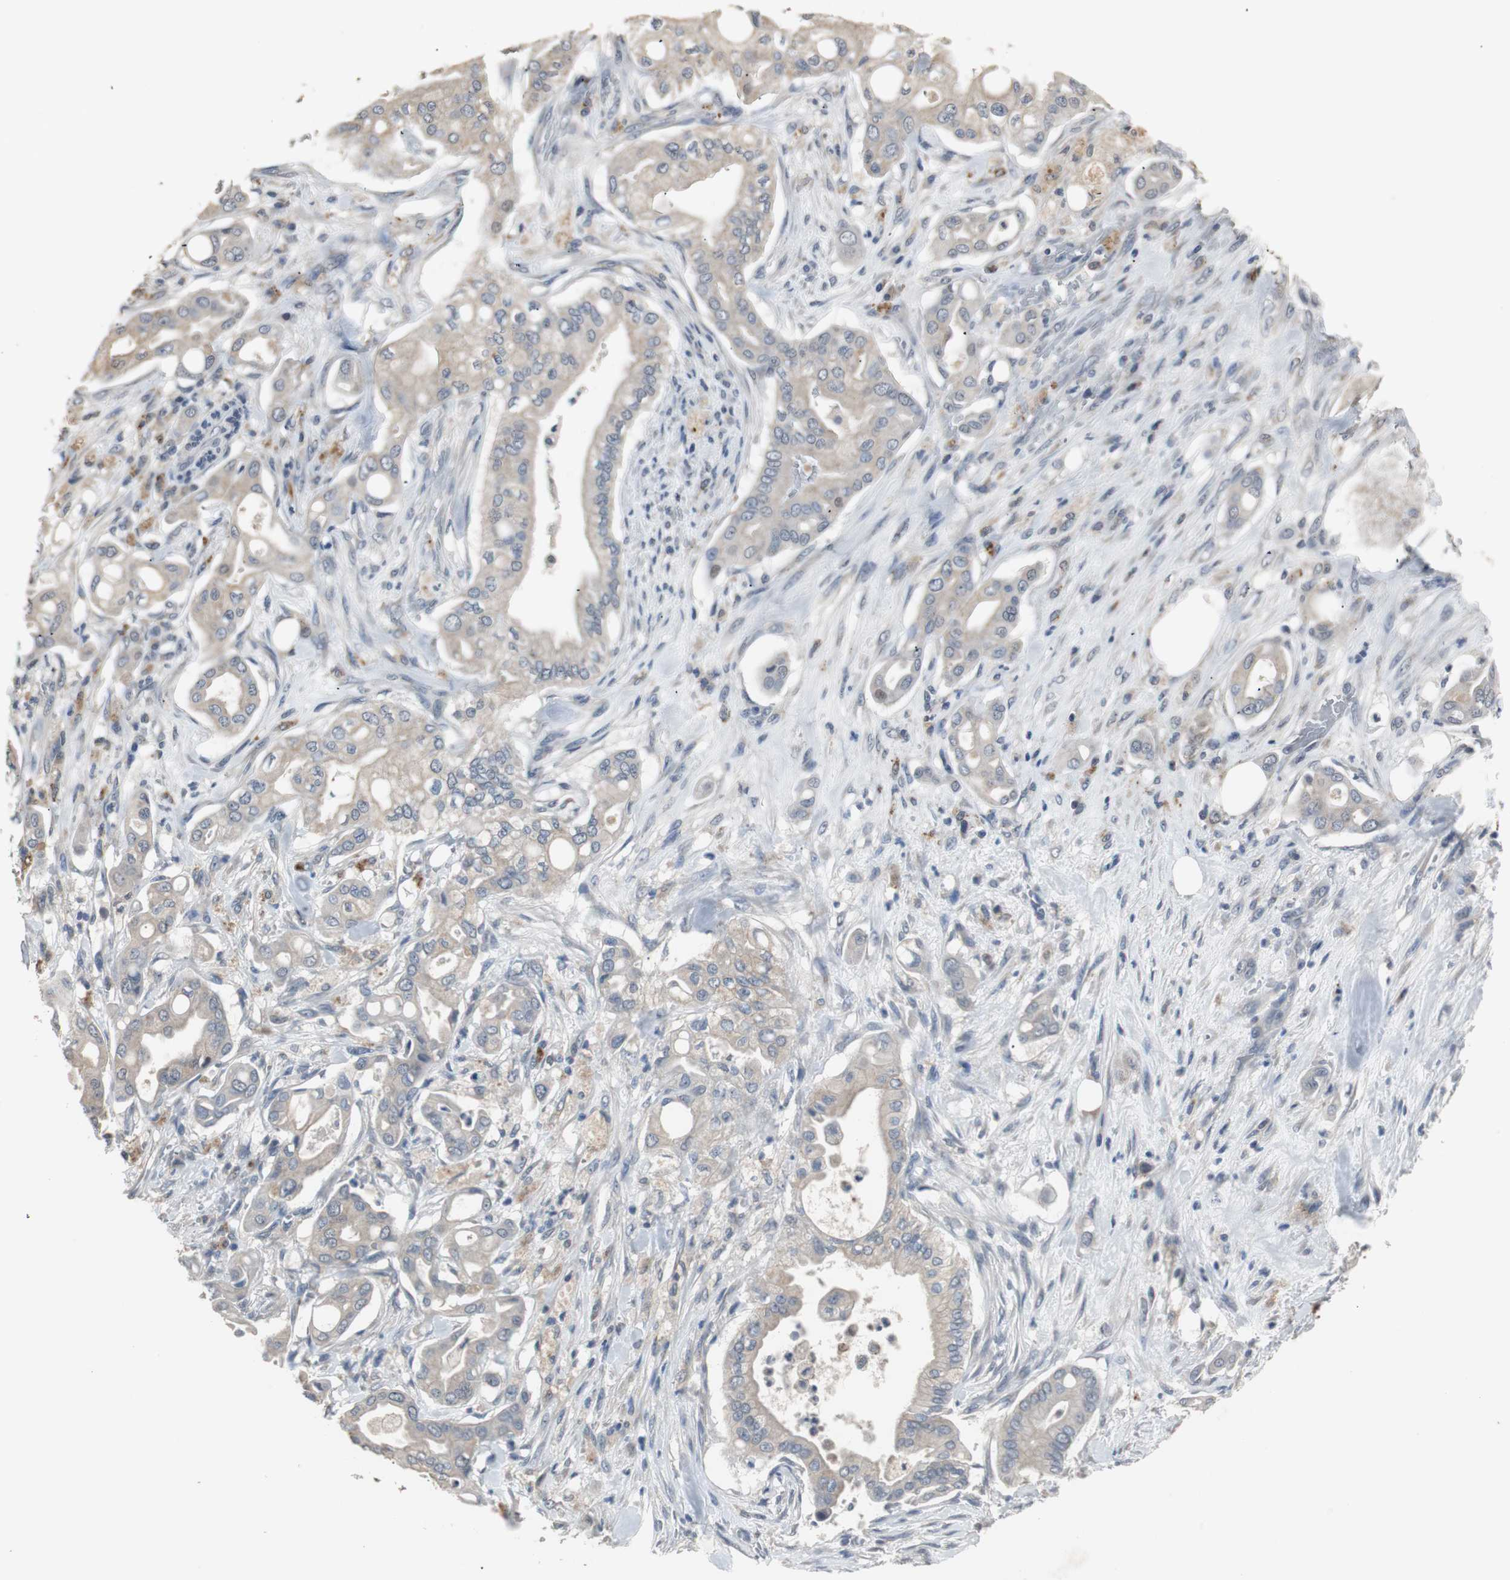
{"staining": {"intensity": "weak", "quantity": "25%-75%", "location": "cytoplasmic/membranous"}, "tissue": "liver cancer", "cell_type": "Tumor cells", "image_type": "cancer", "snomed": [{"axis": "morphology", "description": "Cholangiocarcinoma"}, {"axis": "topography", "description": "Liver"}], "caption": "Immunohistochemical staining of liver cancer (cholangiocarcinoma) demonstrates low levels of weak cytoplasmic/membranous protein positivity in approximately 25%-75% of tumor cells. (IHC, brightfield microscopy, high magnification).", "gene": "PCYT1B", "patient": {"sex": "female", "age": 68}}